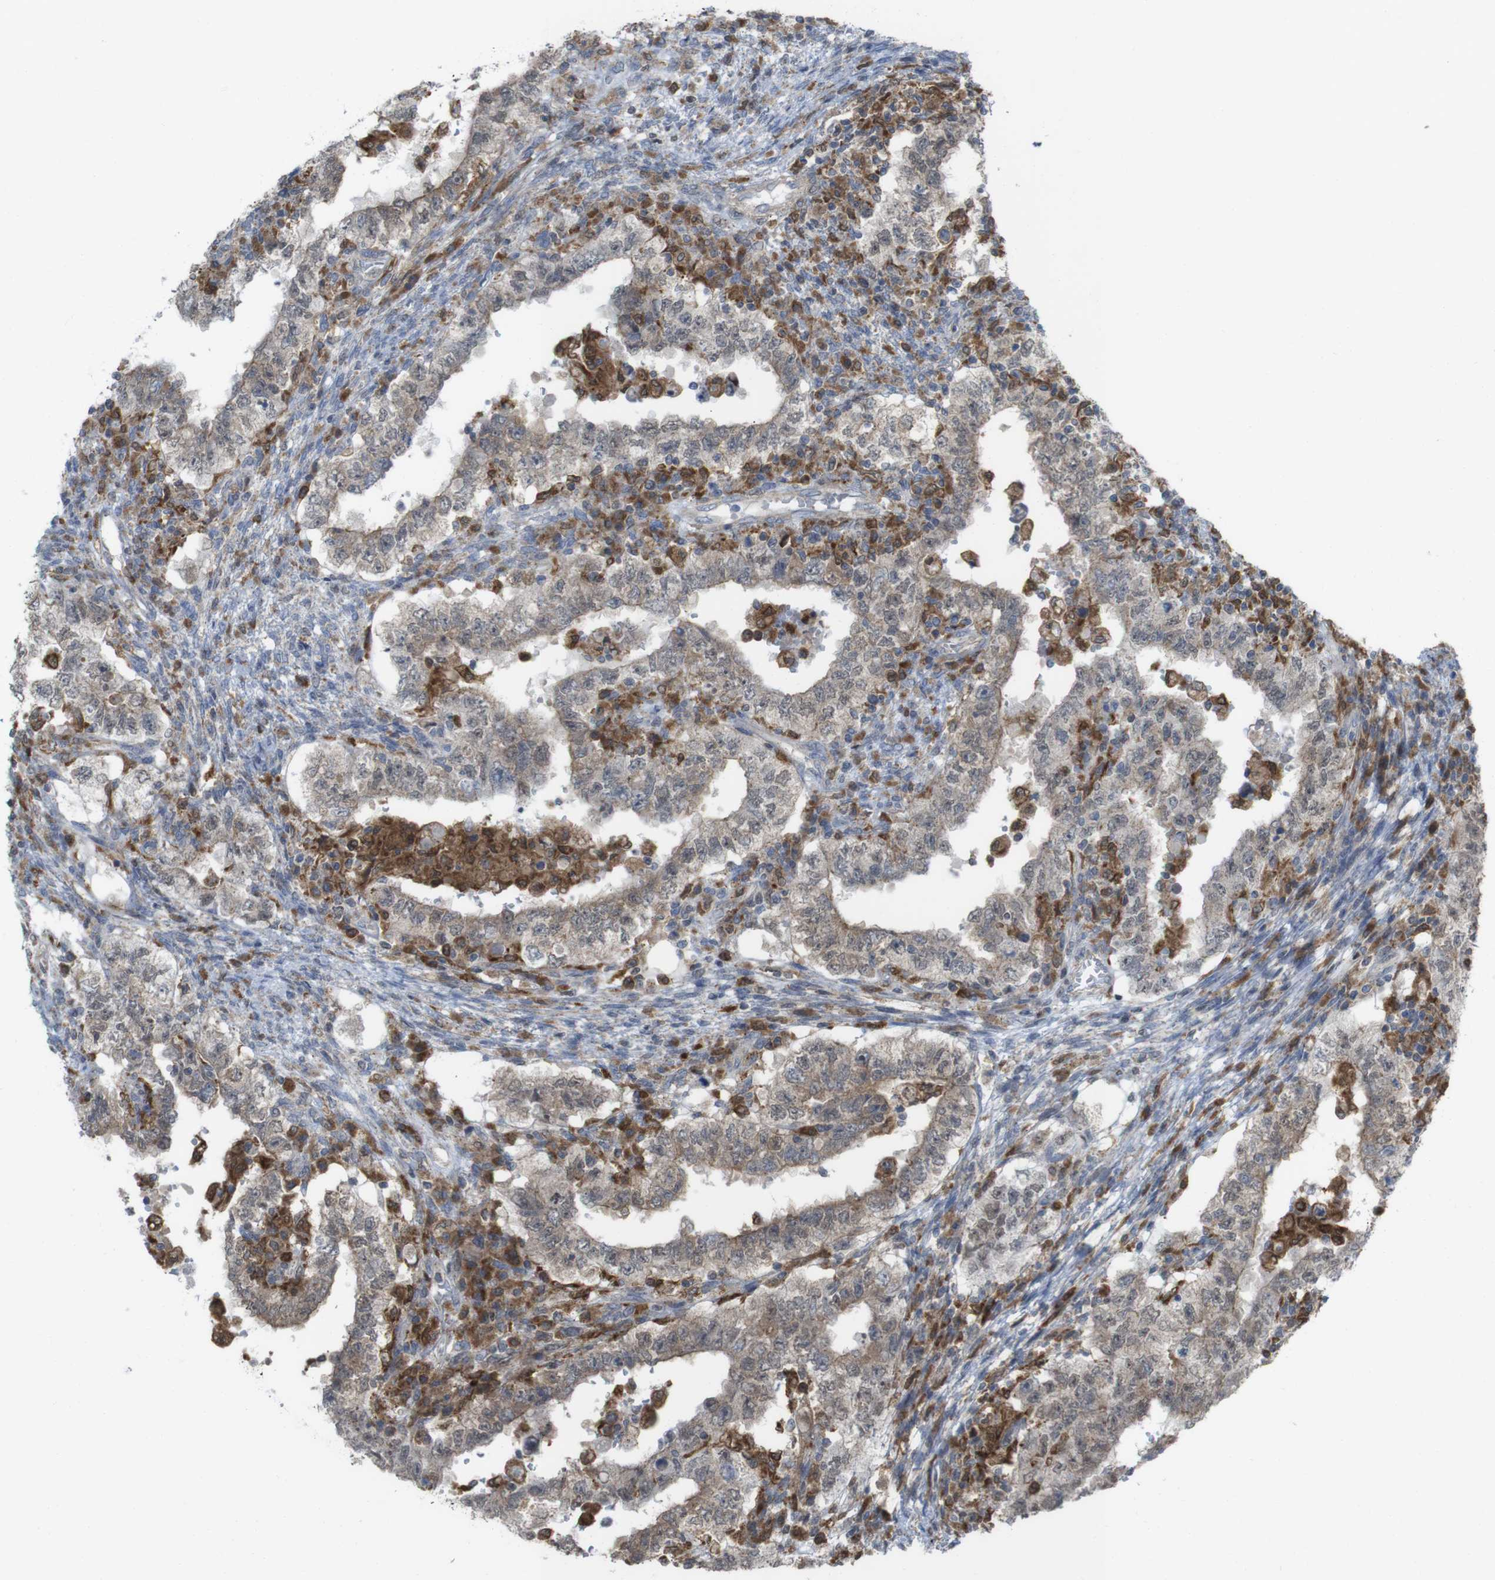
{"staining": {"intensity": "weak", "quantity": ">75%", "location": "cytoplasmic/membranous"}, "tissue": "testis cancer", "cell_type": "Tumor cells", "image_type": "cancer", "snomed": [{"axis": "morphology", "description": "Carcinoma, Embryonal, NOS"}, {"axis": "topography", "description": "Testis"}], "caption": "Protein expression analysis of testis cancer (embryonal carcinoma) exhibits weak cytoplasmic/membranous staining in approximately >75% of tumor cells.", "gene": "PRKCD", "patient": {"sex": "male", "age": 26}}